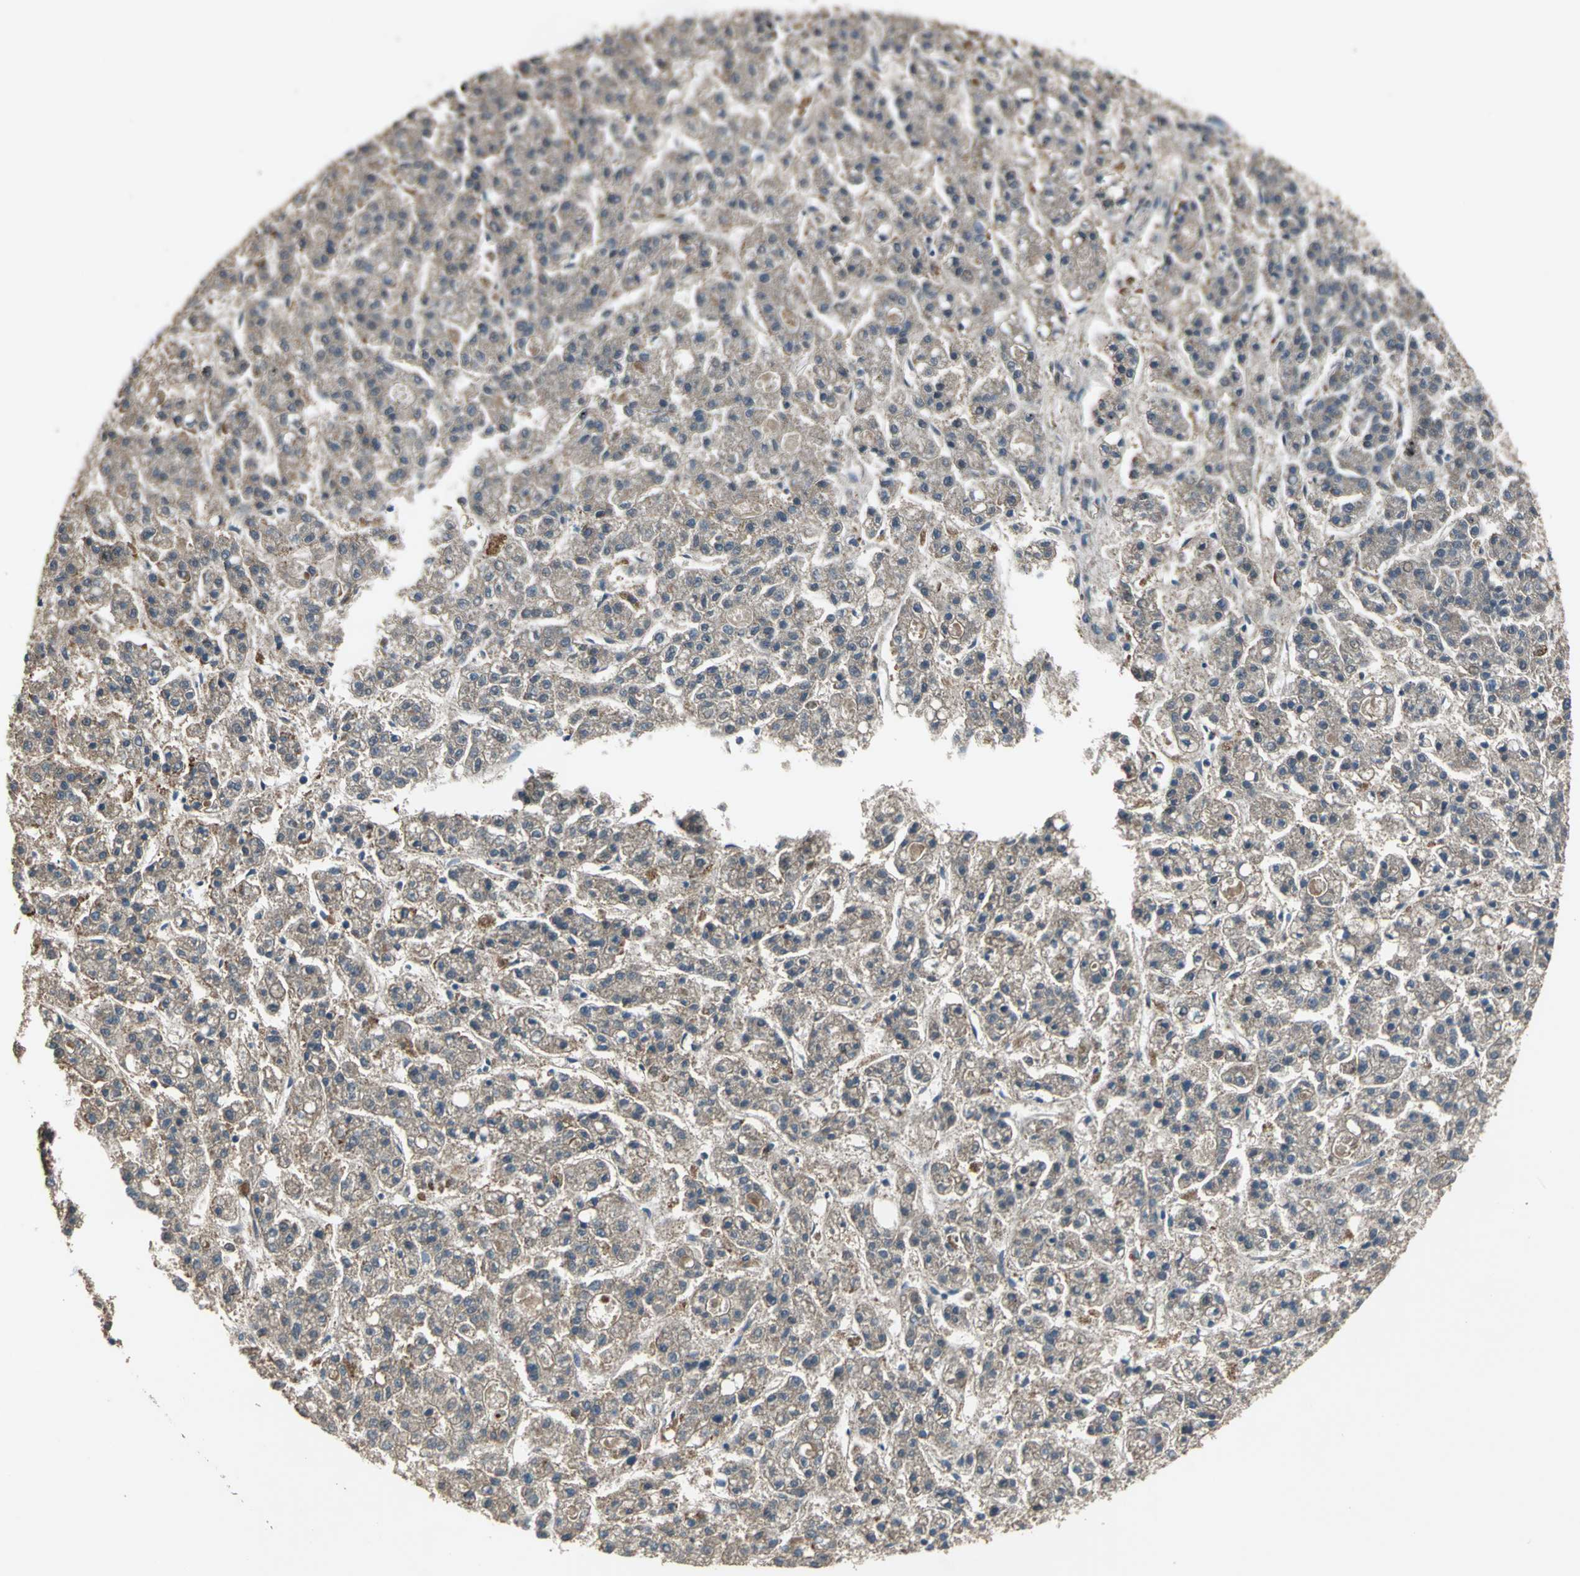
{"staining": {"intensity": "moderate", "quantity": ">75%", "location": "cytoplasmic/membranous"}, "tissue": "liver cancer", "cell_type": "Tumor cells", "image_type": "cancer", "snomed": [{"axis": "morphology", "description": "Carcinoma, Hepatocellular, NOS"}, {"axis": "topography", "description": "Liver"}], "caption": "An image of human liver cancer stained for a protein demonstrates moderate cytoplasmic/membranous brown staining in tumor cells. Using DAB (3,3'-diaminobenzidine) (brown) and hematoxylin (blue) stains, captured at high magnification using brightfield microscopy.", "gene": "HEPH", "patient": {"sex": "male", "age": 70}}